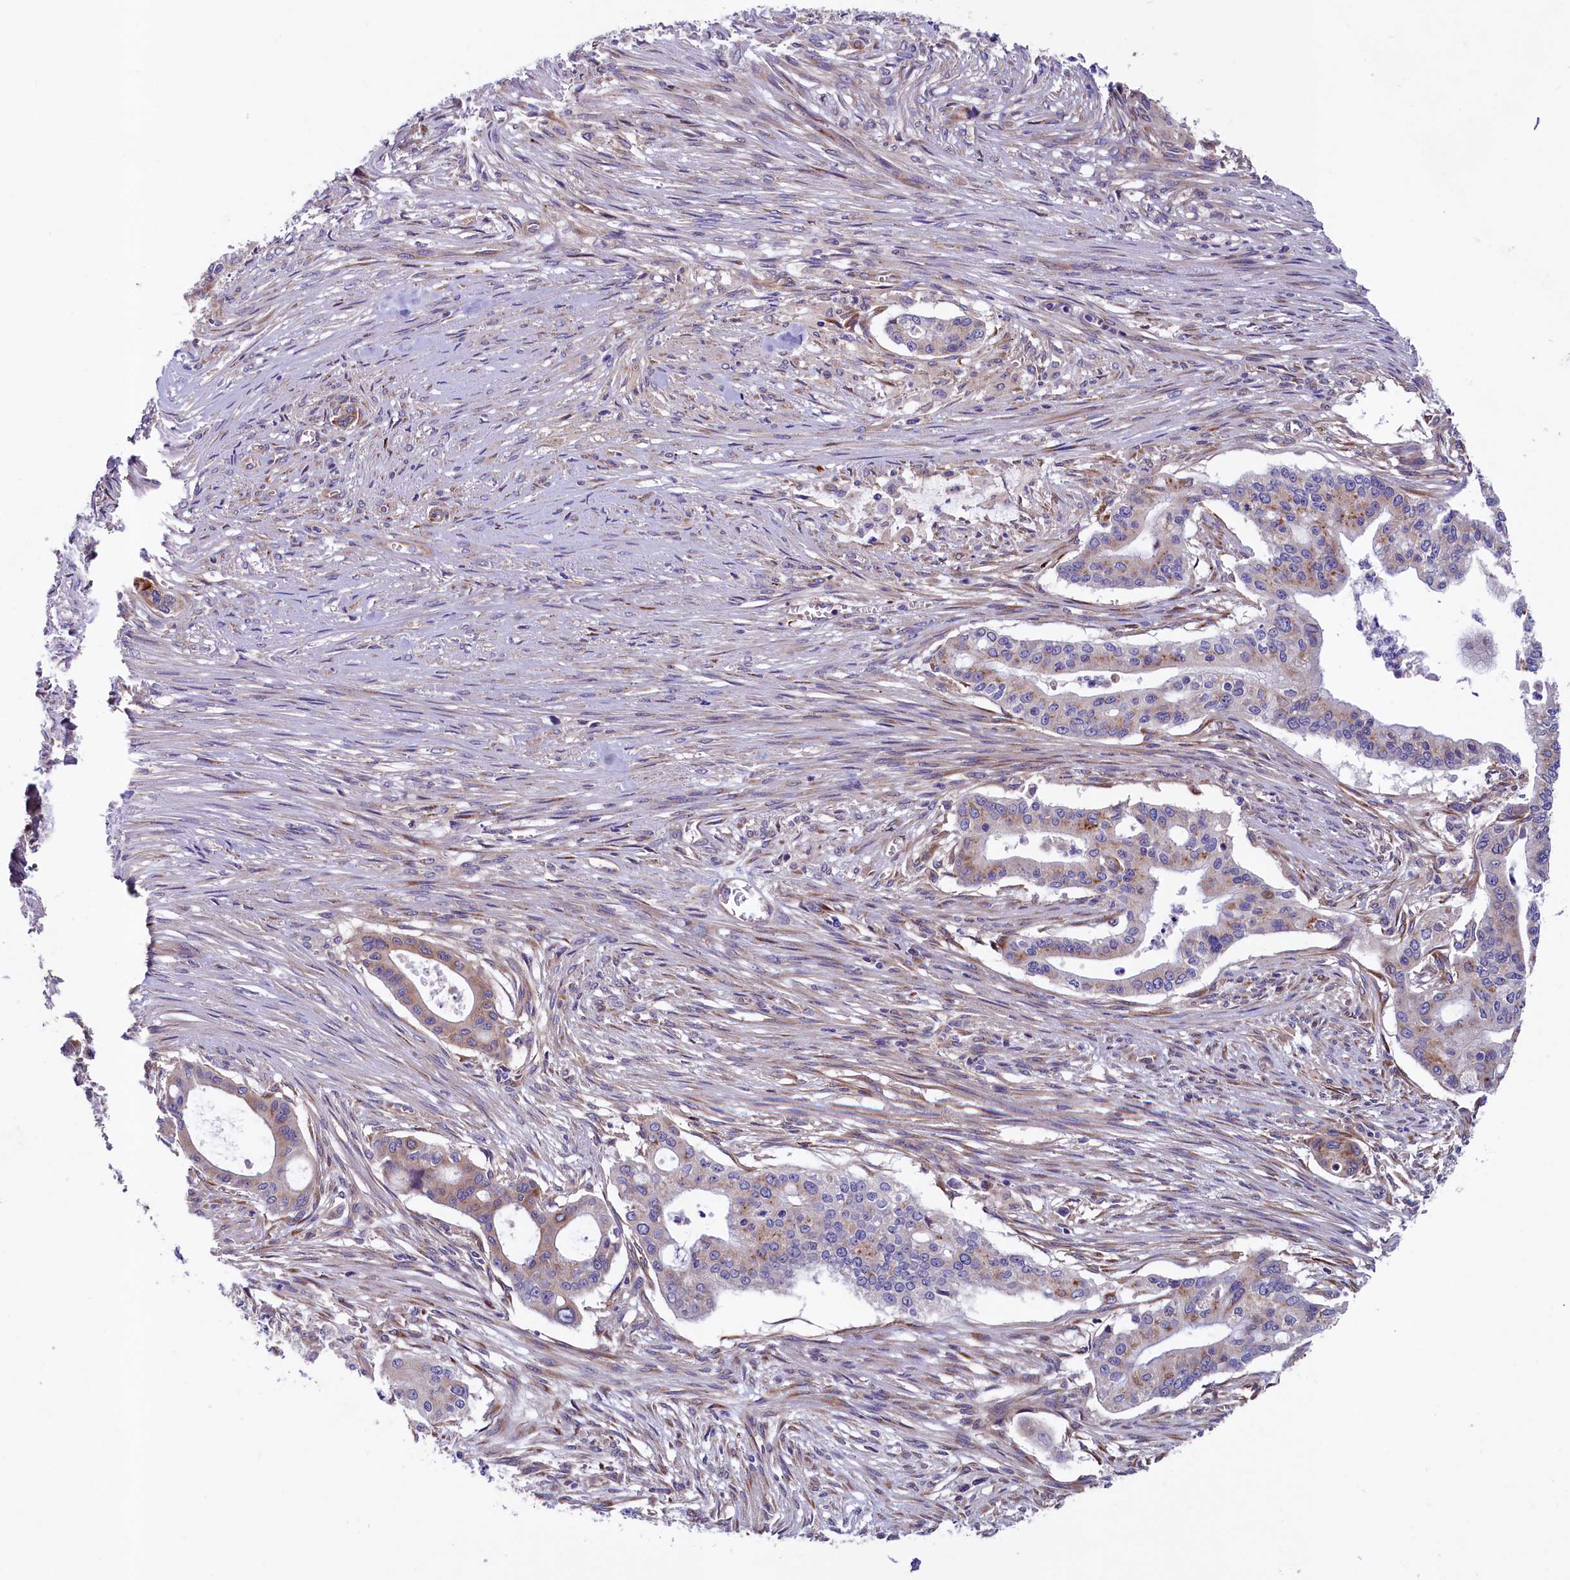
{"staining": {"intensity": "weak", "quantity": "<25%", "location": "cytoplasmic/membranous"}, "tissue": "pancreatic cancer", "cell_type": "Tumor cells", "image_type": "cancer", "snomed": [{"axis": "morphology", "description": "Adenocarcinoma, NOS"}, {"axis": "topography", "description": "Pancreas"}], "caption": "IHC micrograph of human pancreatic adenocarcinoma stained for a protein (brown), which displays no staining in tumor cells.", "gene": "GPR108", "patient": {"sex": "male", "age": 46}}